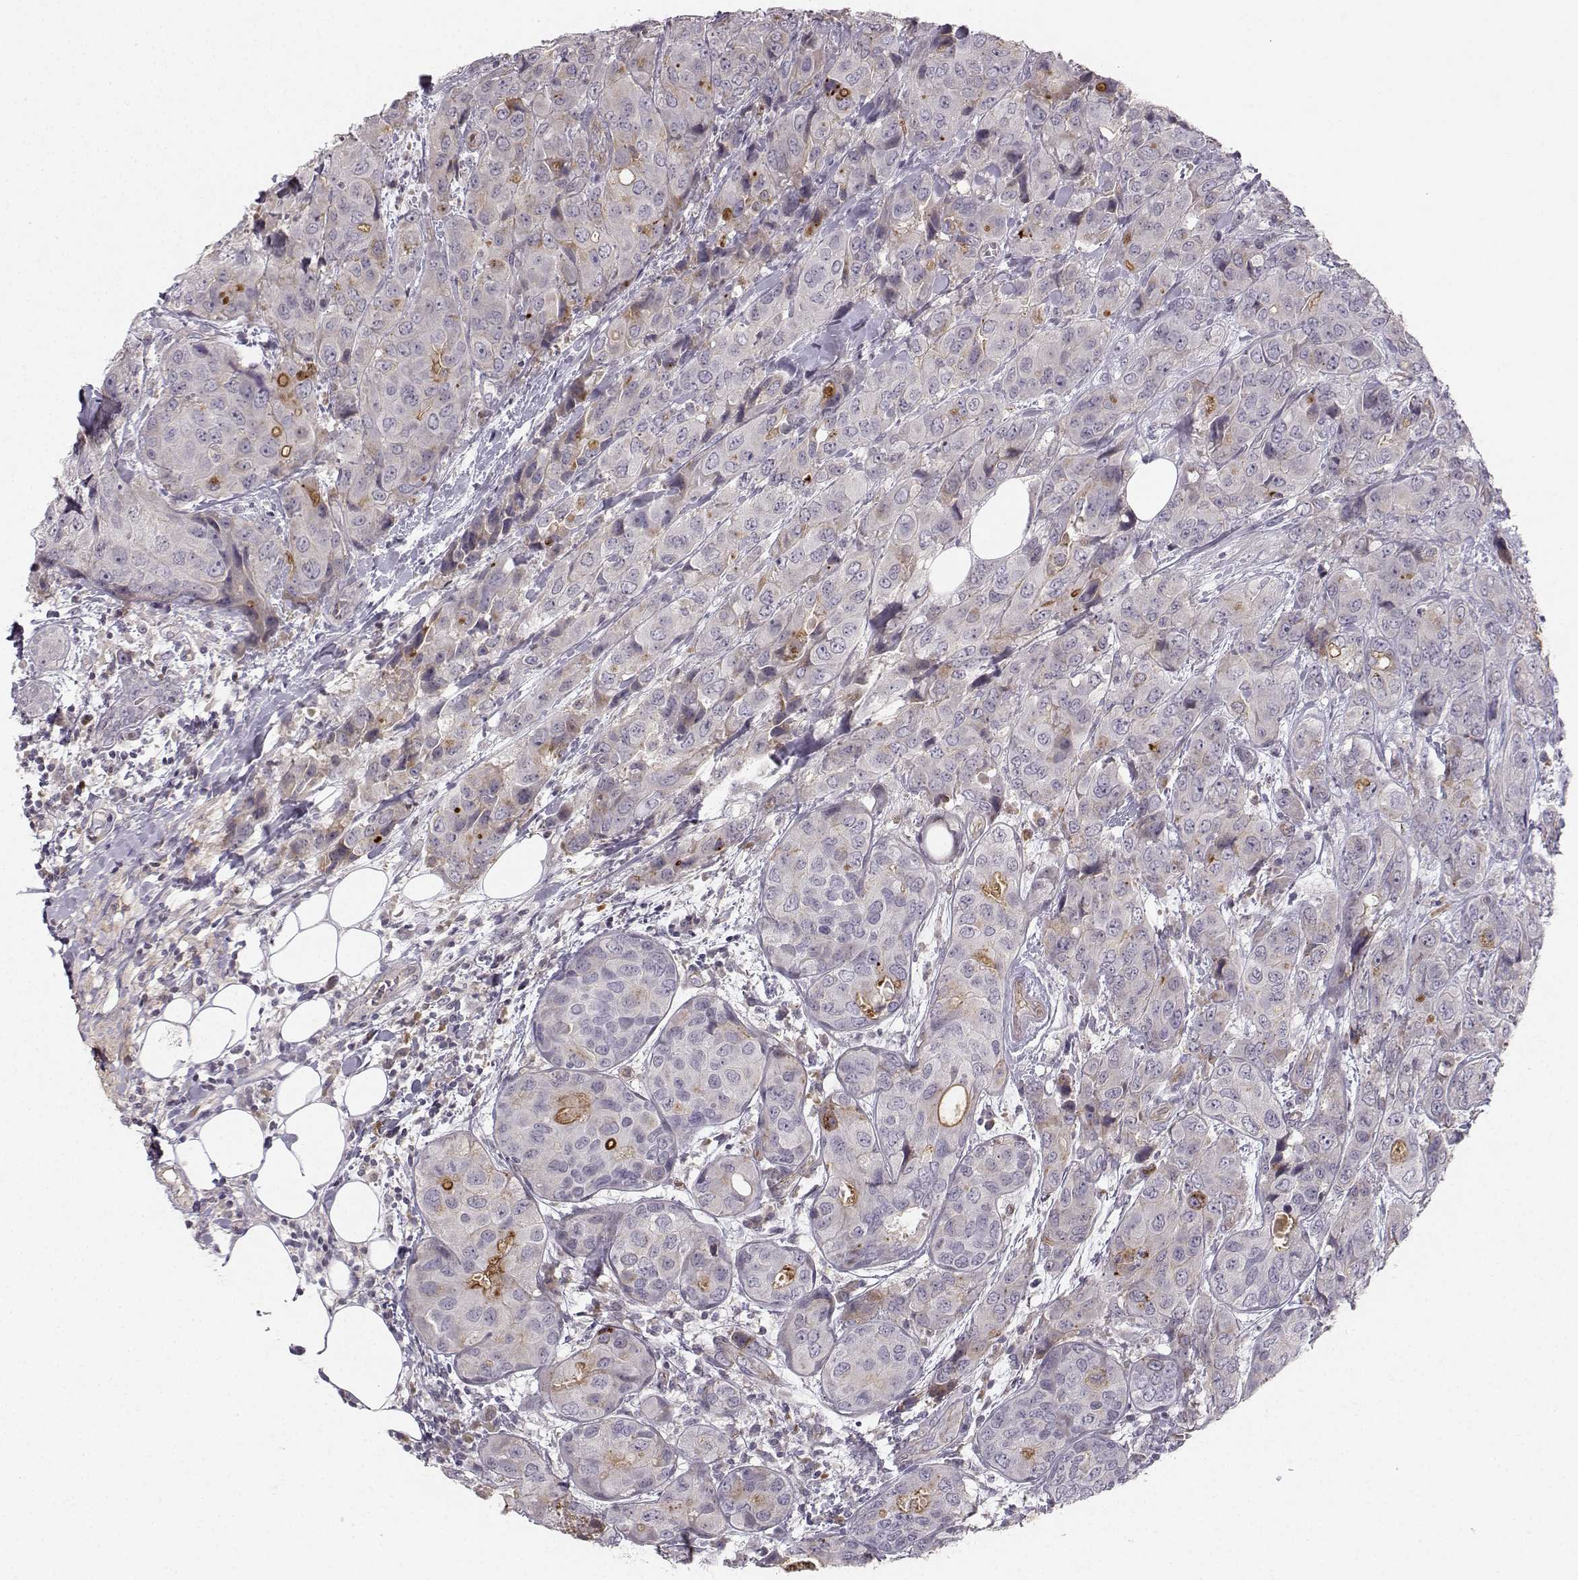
{"staining": {"intensity": "negative", "quantity": "none", "location": "none"}, "tissue": "breast cancer", "cell_type": "Tumor cells", "image_type": "cancer", "snomed": [{"axis": "morphology", "description": "Duct carcinoma"}, {"axis": "topography", "description": "Breast"}], "caption": "Tumor cells are negative for brown protein staining in invasive ductal carcinoma (breast). The staining is performed using DAB brown chromogen with nuclei counter-stained in using hematoxylin.", "gene": "OPRD1", "patient": {"sex": "female", "age": 43}}